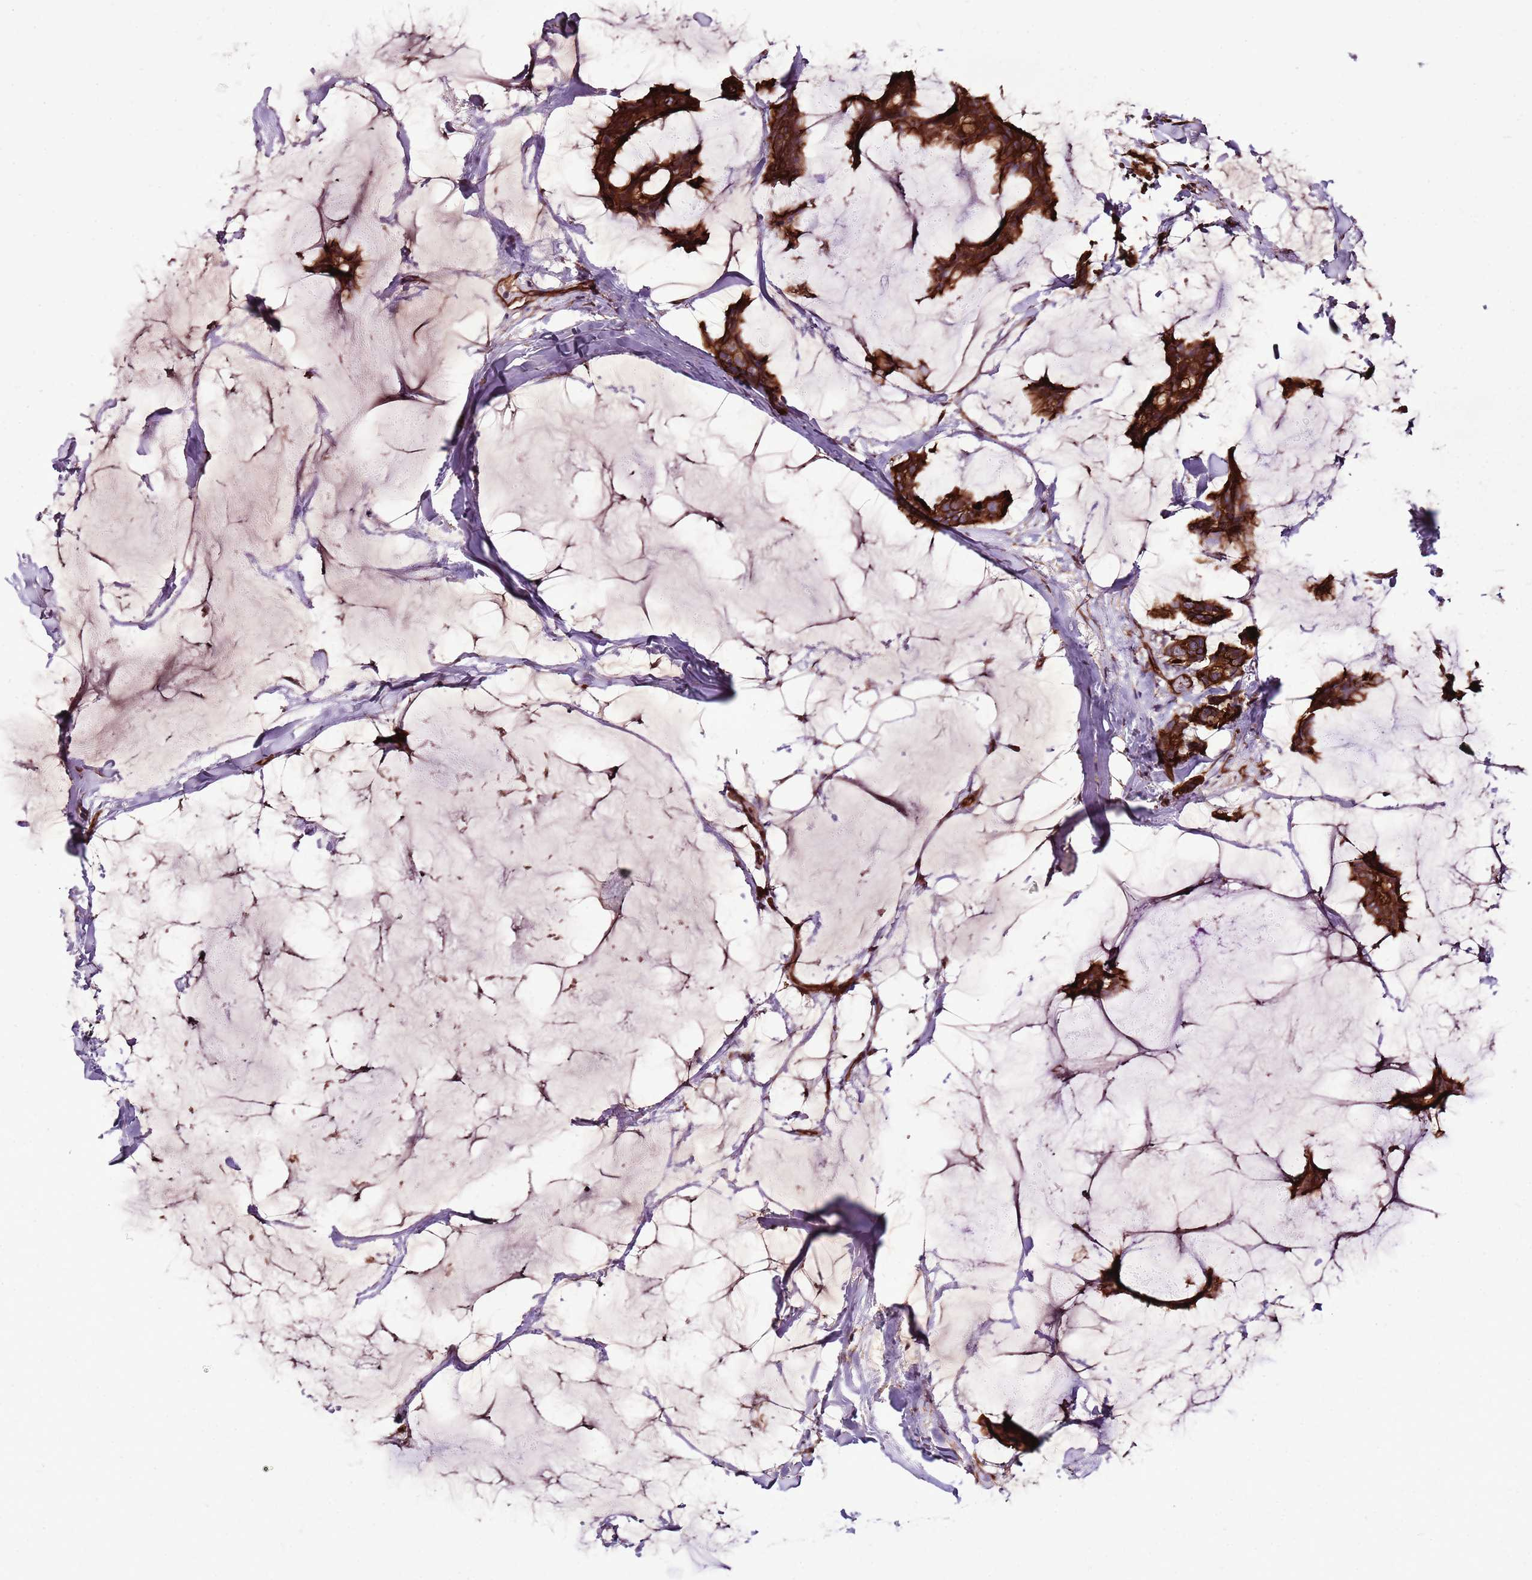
{"staining": {"intensity": "strong", "quantity": ">75%", "location": "cytoplasmic/membranous"}, "tissue": "breast cancer", "cell_type": "Tumor cells", "image_type": "cancer", "snomed": [{"axis": "morphology", "description": "Duct carcinoma"}, {"axis": "topography", "description": "Breast"}], "caption": "Protein staining shows strong cytoplasmic/membranous expression in approximately >75% of tumor cells in breast invasive ductal carcinoma.", "gene": "ZNF827", "patient": {"sex": "female", "age": 93}}